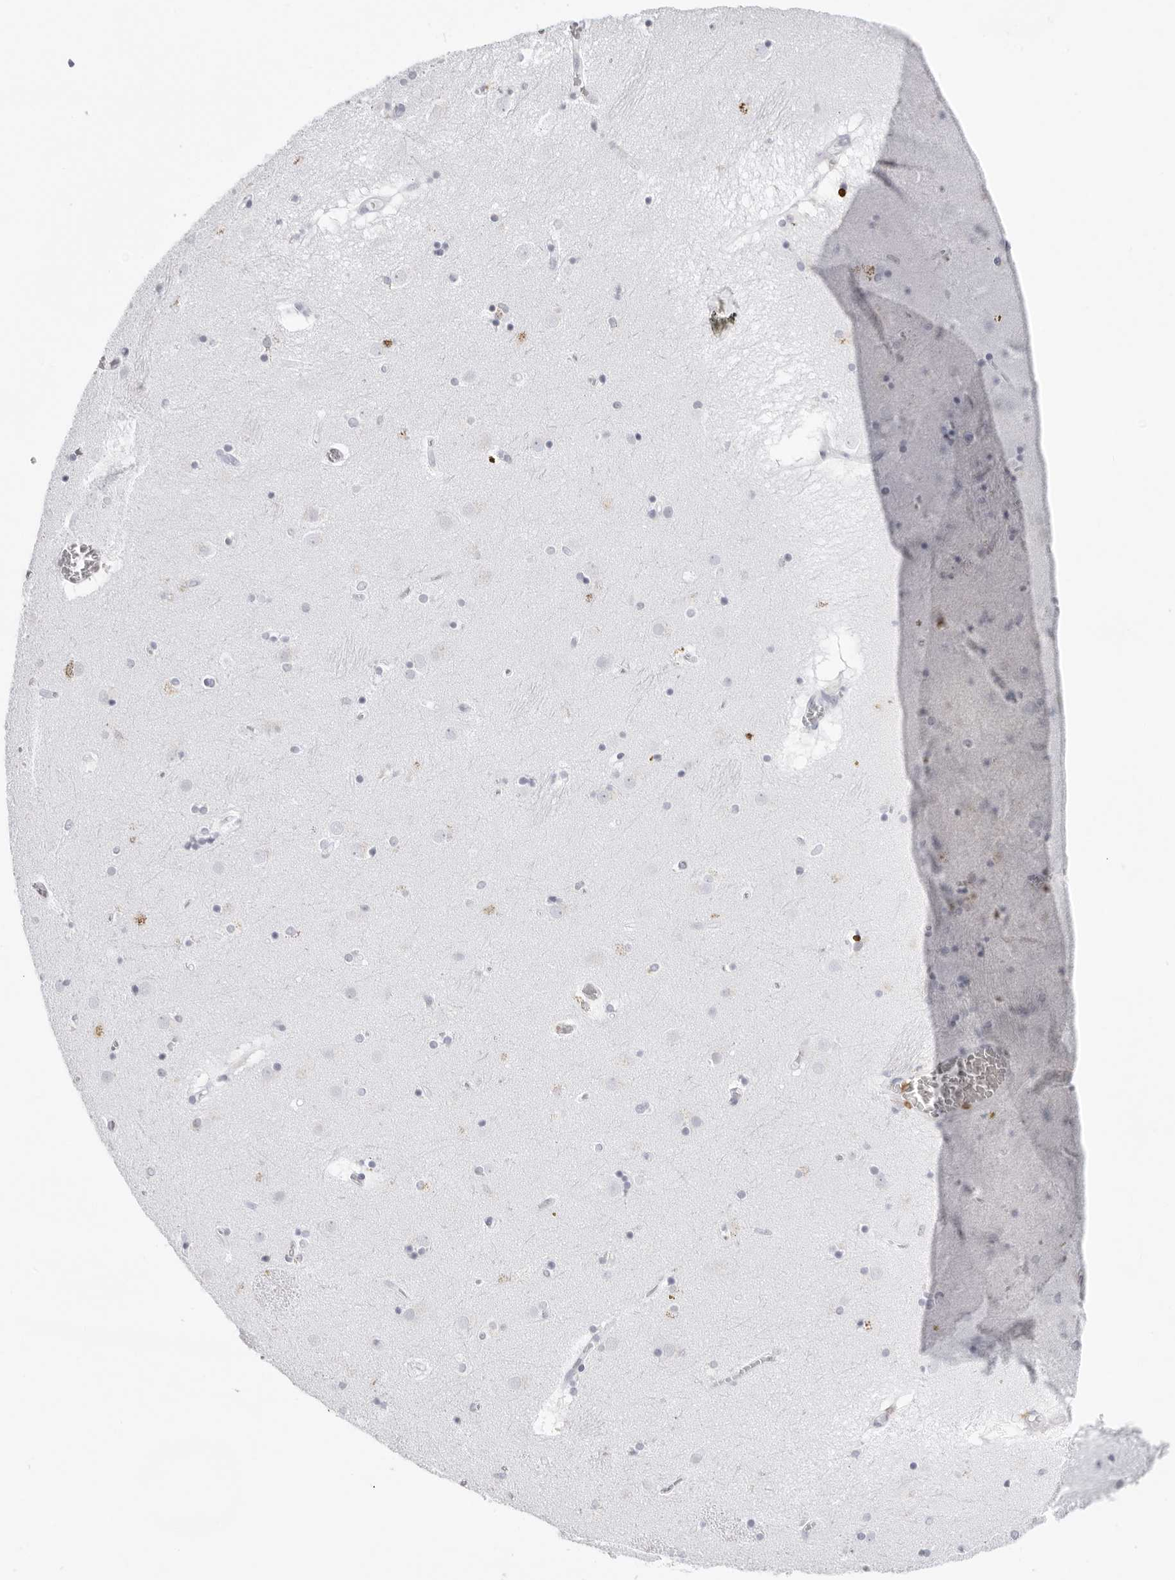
{"staining": {"intensity": "negative", "quantity": "none", "location": "none"}, "tissue": "caudate", "cell_type": "Glial cells", "image_type": "normal", "snomed": [{"axis": "morphology", "description": "Normal tissue, NOS"}, {"axis": "topography", "description": "Lateral ventricle wall"}], "caption": "This micrograph is of unremarkable caudate stained with immunohistochemistry (IHC) to label a protein in brown with the nuclei are counter-stained blue. There is no expression in glial cells.", "gene": "FMNL1", "patient": {"sex": "male", "age": 70}}